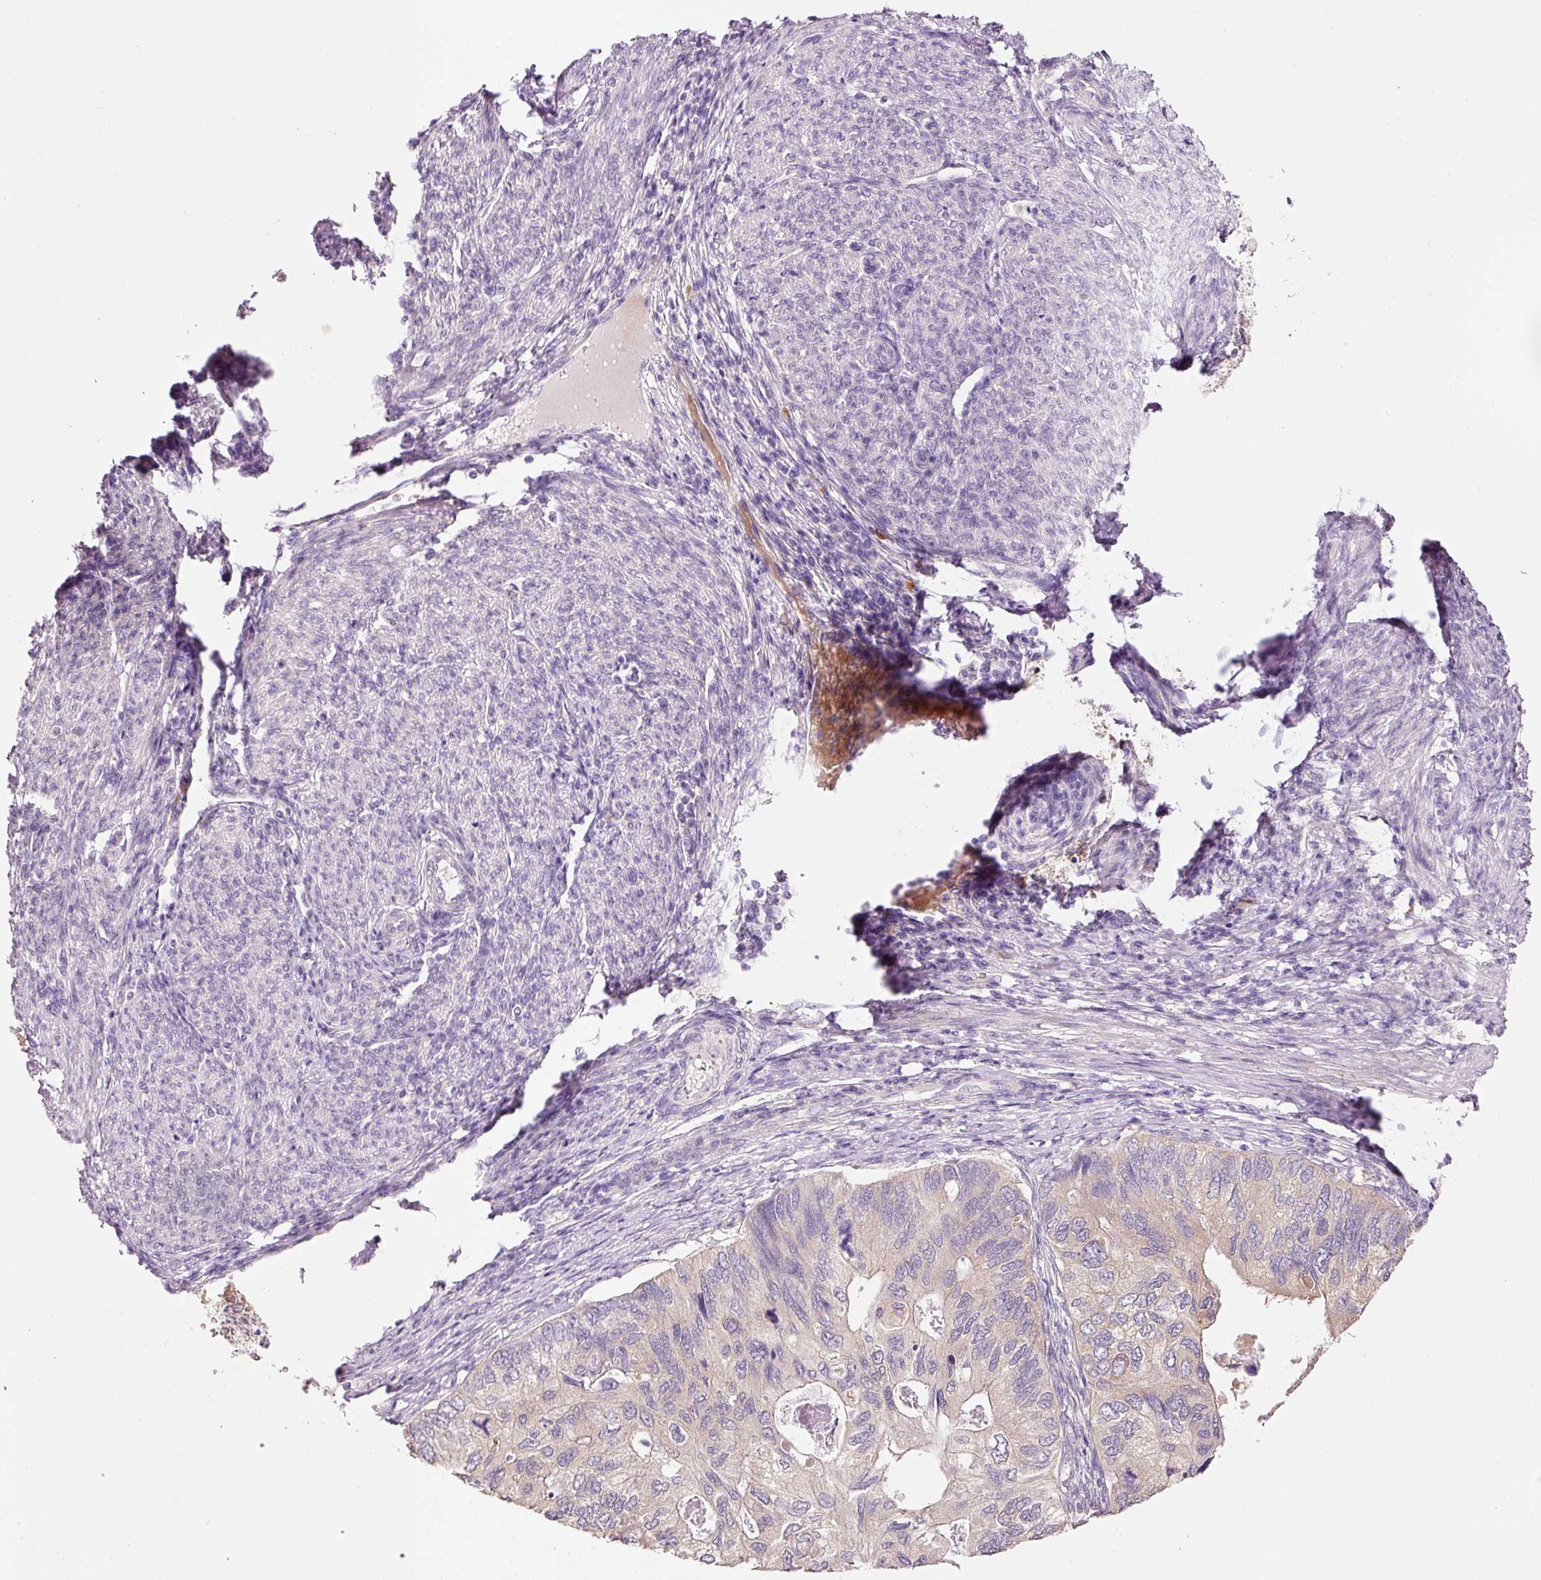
{"staining": {"intensity": "moderate", "quantity": "25%-75%", "location": "cytoplasmic/membranous"}, "tissue": "endometrial cancer", "cell_type": "Tumor cells", "image_type": "cancer", "snomed": [{"axis": "morphology", "description": "Carcinoma, NOS"}, {"axis": "topography", "description": "Uterus"}], "caption": "DAB immunohistochemical staining of human endometrial cancer demonstrates moderate cytoplasmic/membranous protein positivity in approximately 25%-75% of tumor cells.", "gene": "TENT5C", "patient": {"sex": "female", "age": 76}}